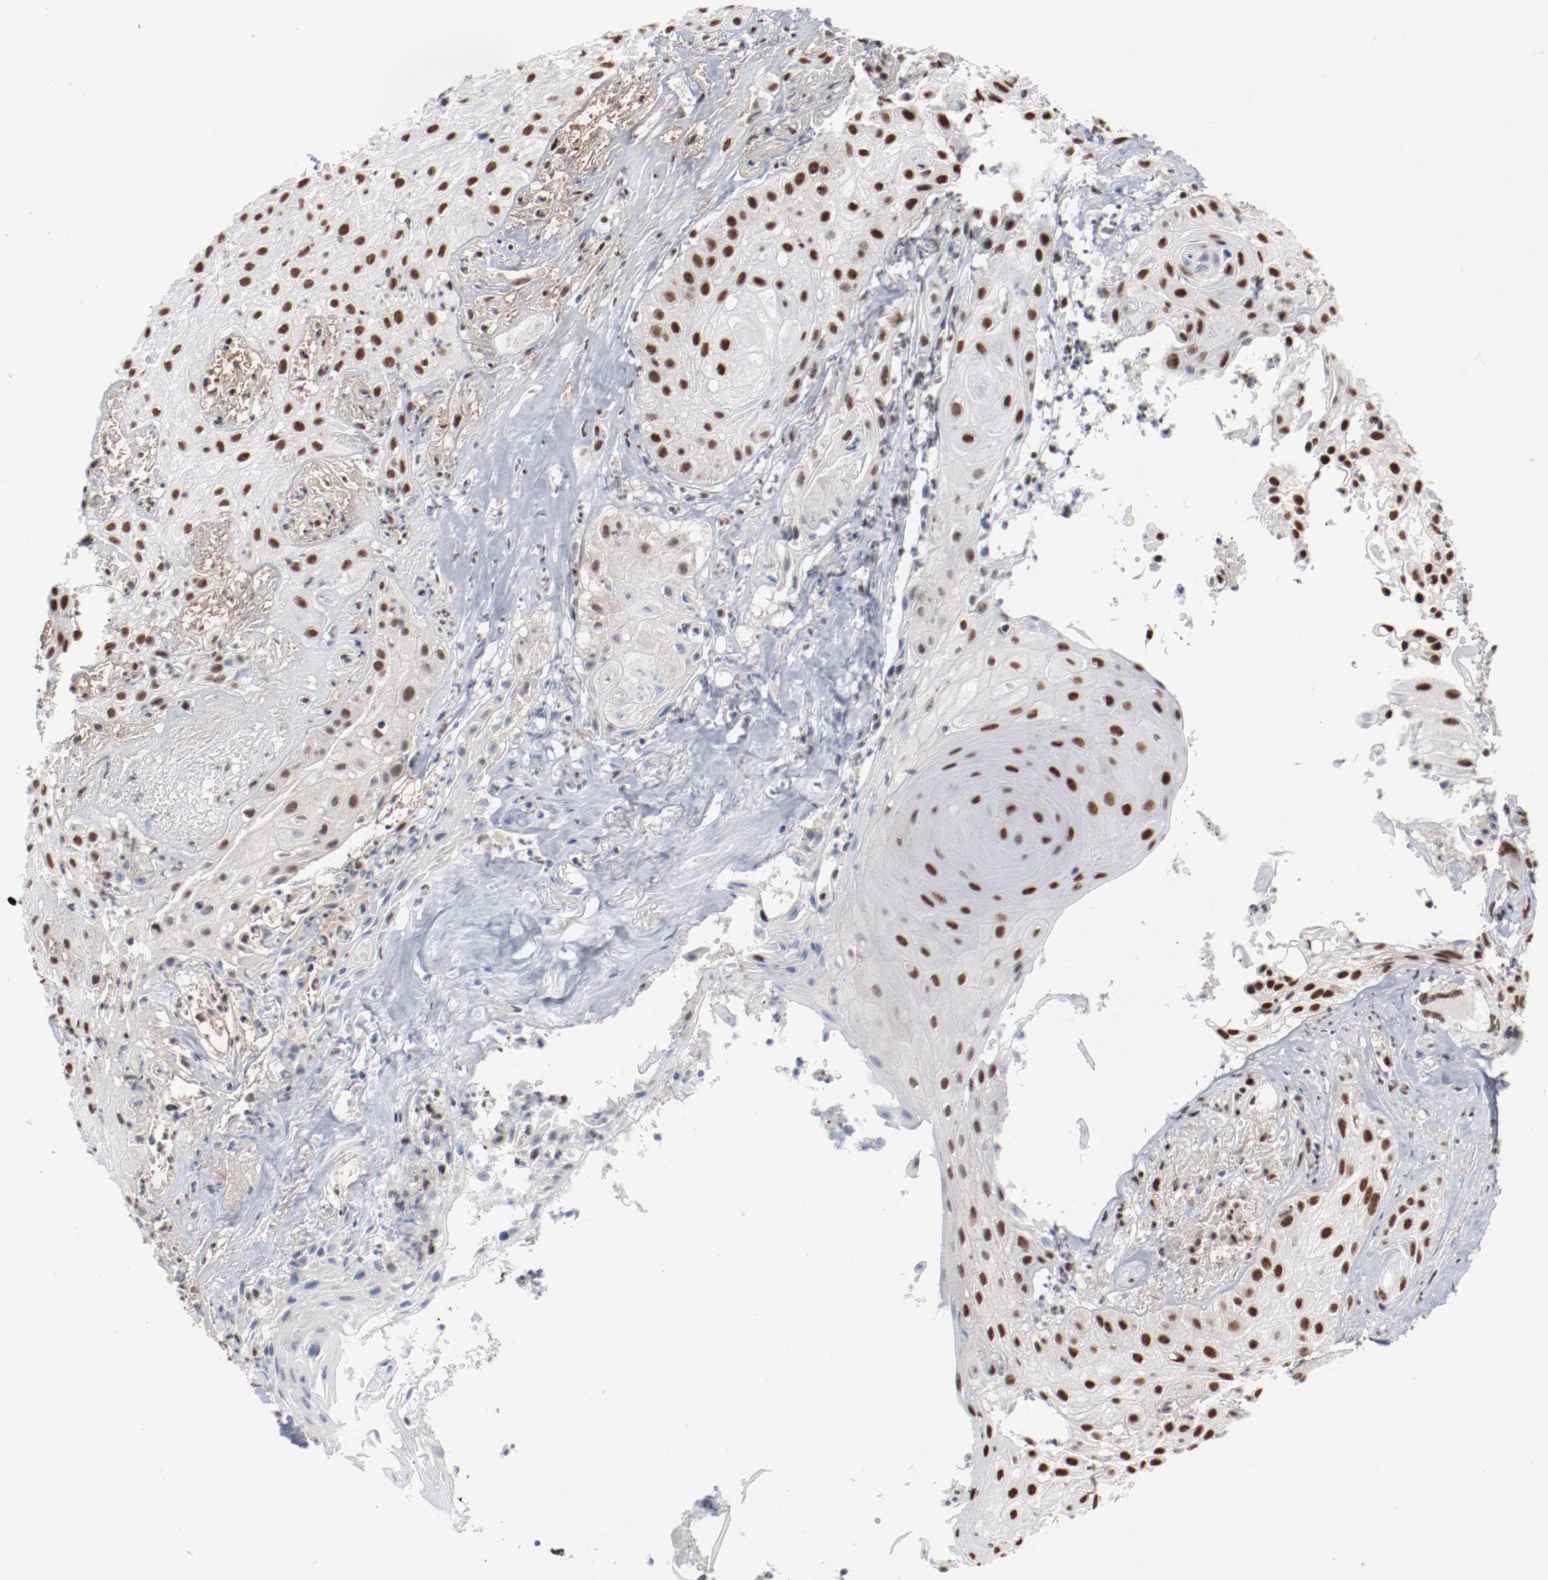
{"staining": {"intensity": "strong", "quantity": ">75%", "location": "nuclear"}, "tissue": "skin cancer", "cell_type": "Tumor cells", "image_type": "cancer", "snomed": [{"axis": "morphology", "description": "Squamous cell carcinoma, NOS"}, {"axis": "topography", "description": "Skin"}], "caption": "DAB (3,3'-diaminobenzidine) immunohistochemical staining of human skin cancer (squamous cell carcinoma) displays strong nuclear protein positivity in approximately >75% of tumor cells. (DAB (3,3'-diaminobenzidine) IHC, brown staining for protein, blue staining for nuclei).", "gene": "BUB3", "patient": {"sex": "male", "age": 65}}